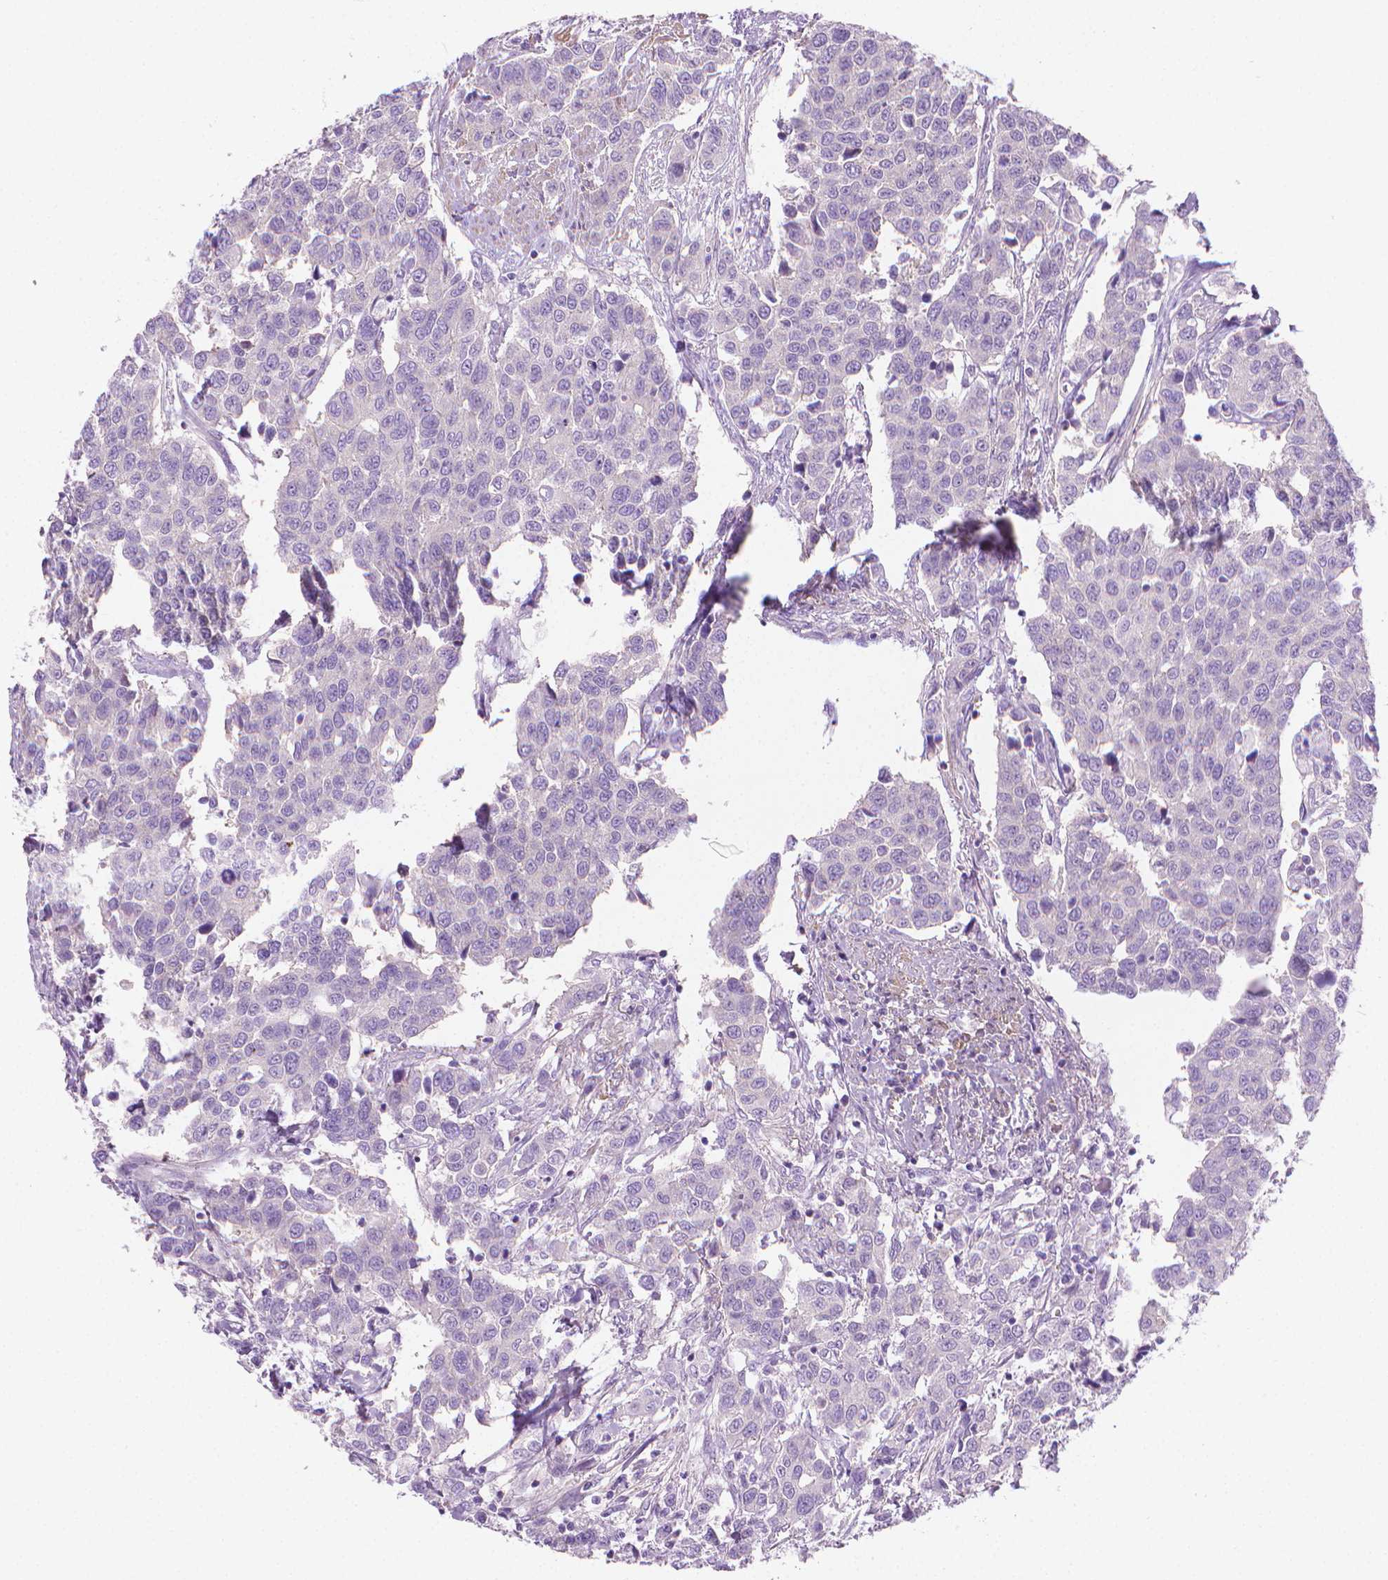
{"staining": {"intensity": "negative", "quantity": "none", "location": "none"}, "tissue": "urothelial cancer", "cell_type": "Tumor cells", "image_type": "cancer", "snomed": [{"axis": "morphology", "description": "Urothelial carcinoma, High grade"}, {"axis": "topography", "description": "Urinary bladder"}], "caption": "Tumor cells are negative for brown protein staining in urothelial cancer.", "gene": "FASN", "patient": {"sex": "female", "age": 58}}